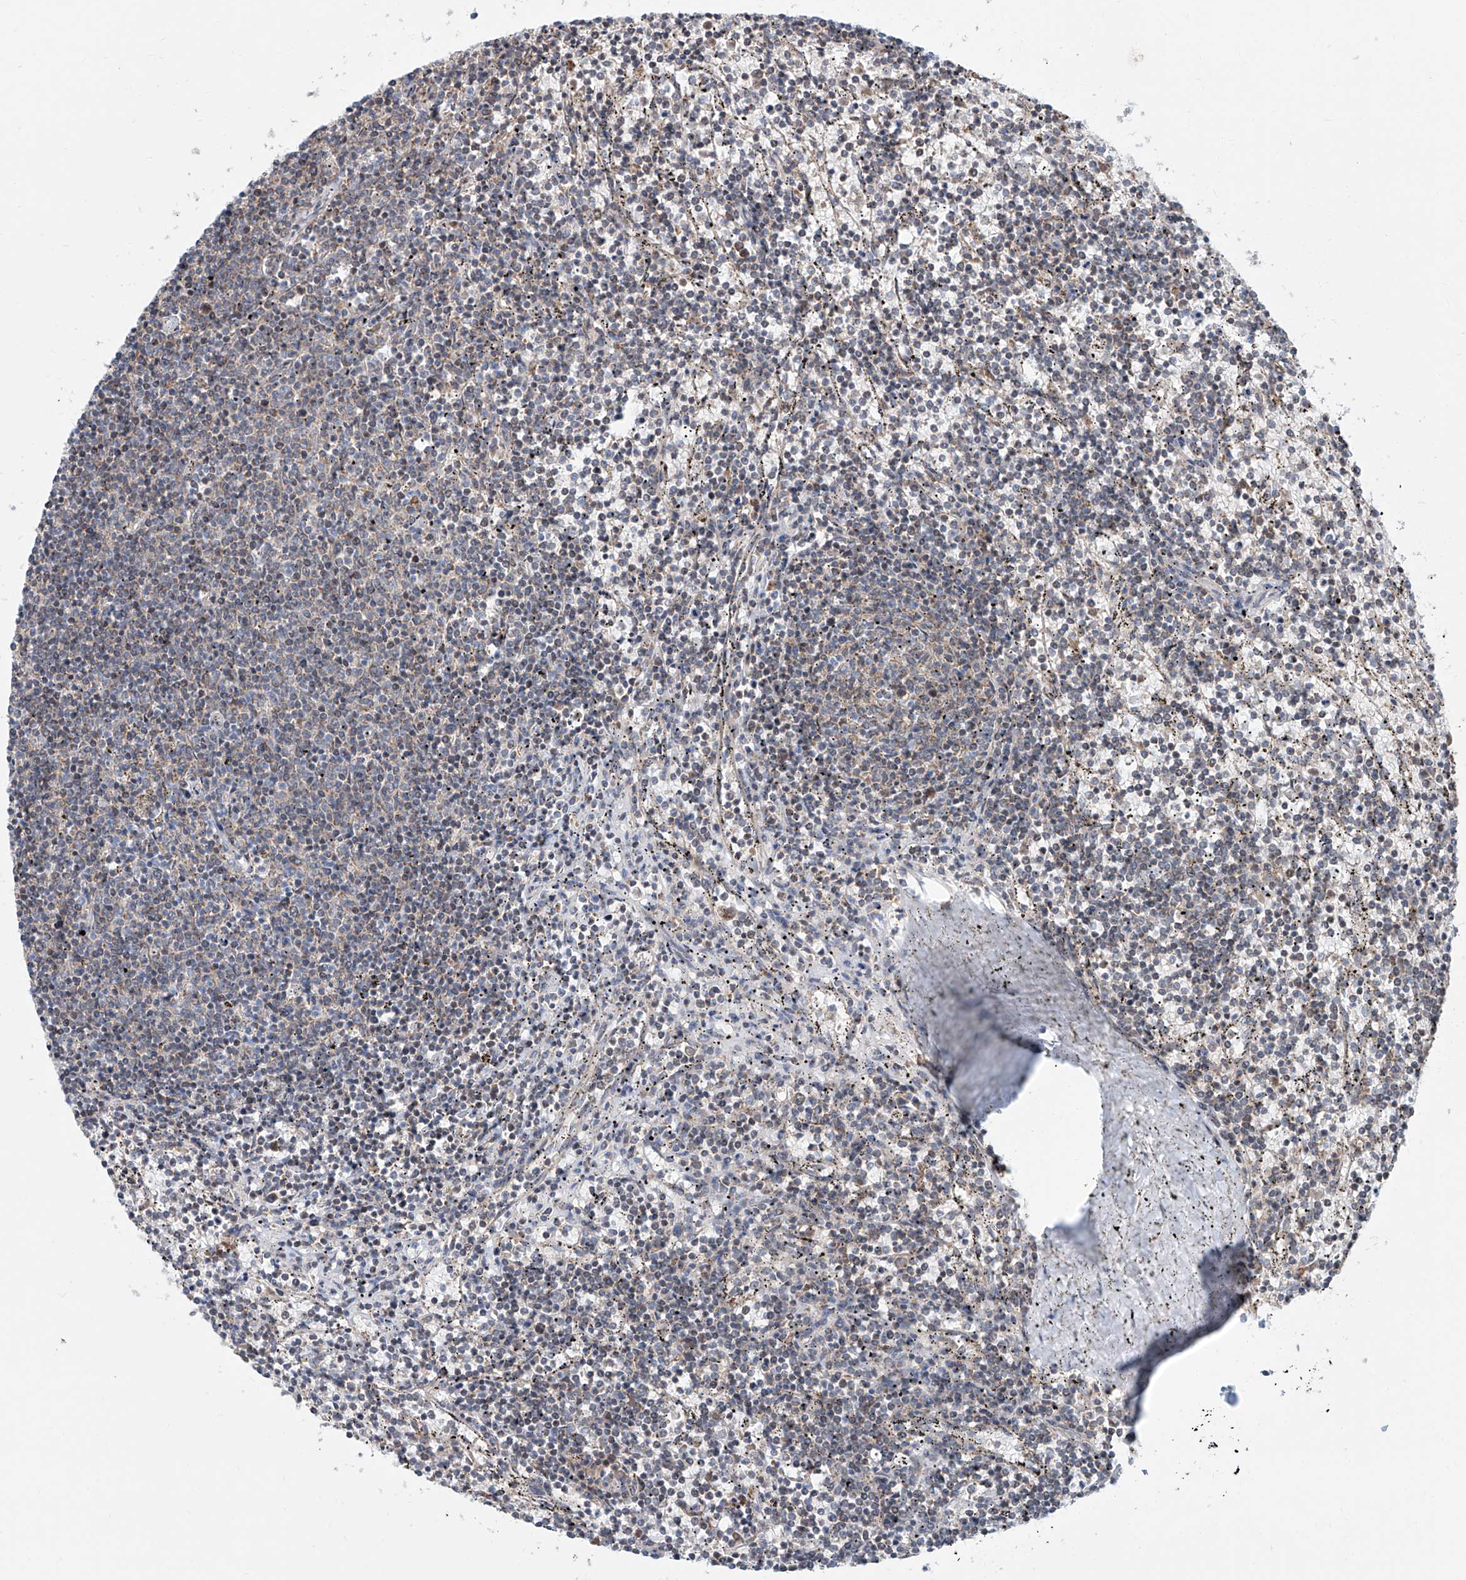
{"staining": {"intensity": "negative", "quantity": "none", "location": "none"}, "tissue": "lymphoma", "cell_type": "Tumor cells", "image_type": "cancer", "snomed": [{"axis": "morphology", "description": "Malignant lymphoma, non-Hodgkin's type, Low grade"}, {"axis": "topography", "description": "Spleen"}], "caption": "Tumor cells show no significant protein staining in low-grade malignant lymphoma, non-Hodgkin's type.", "gene": "SDE2", "patient": {"sex": "female", "age": 50}}